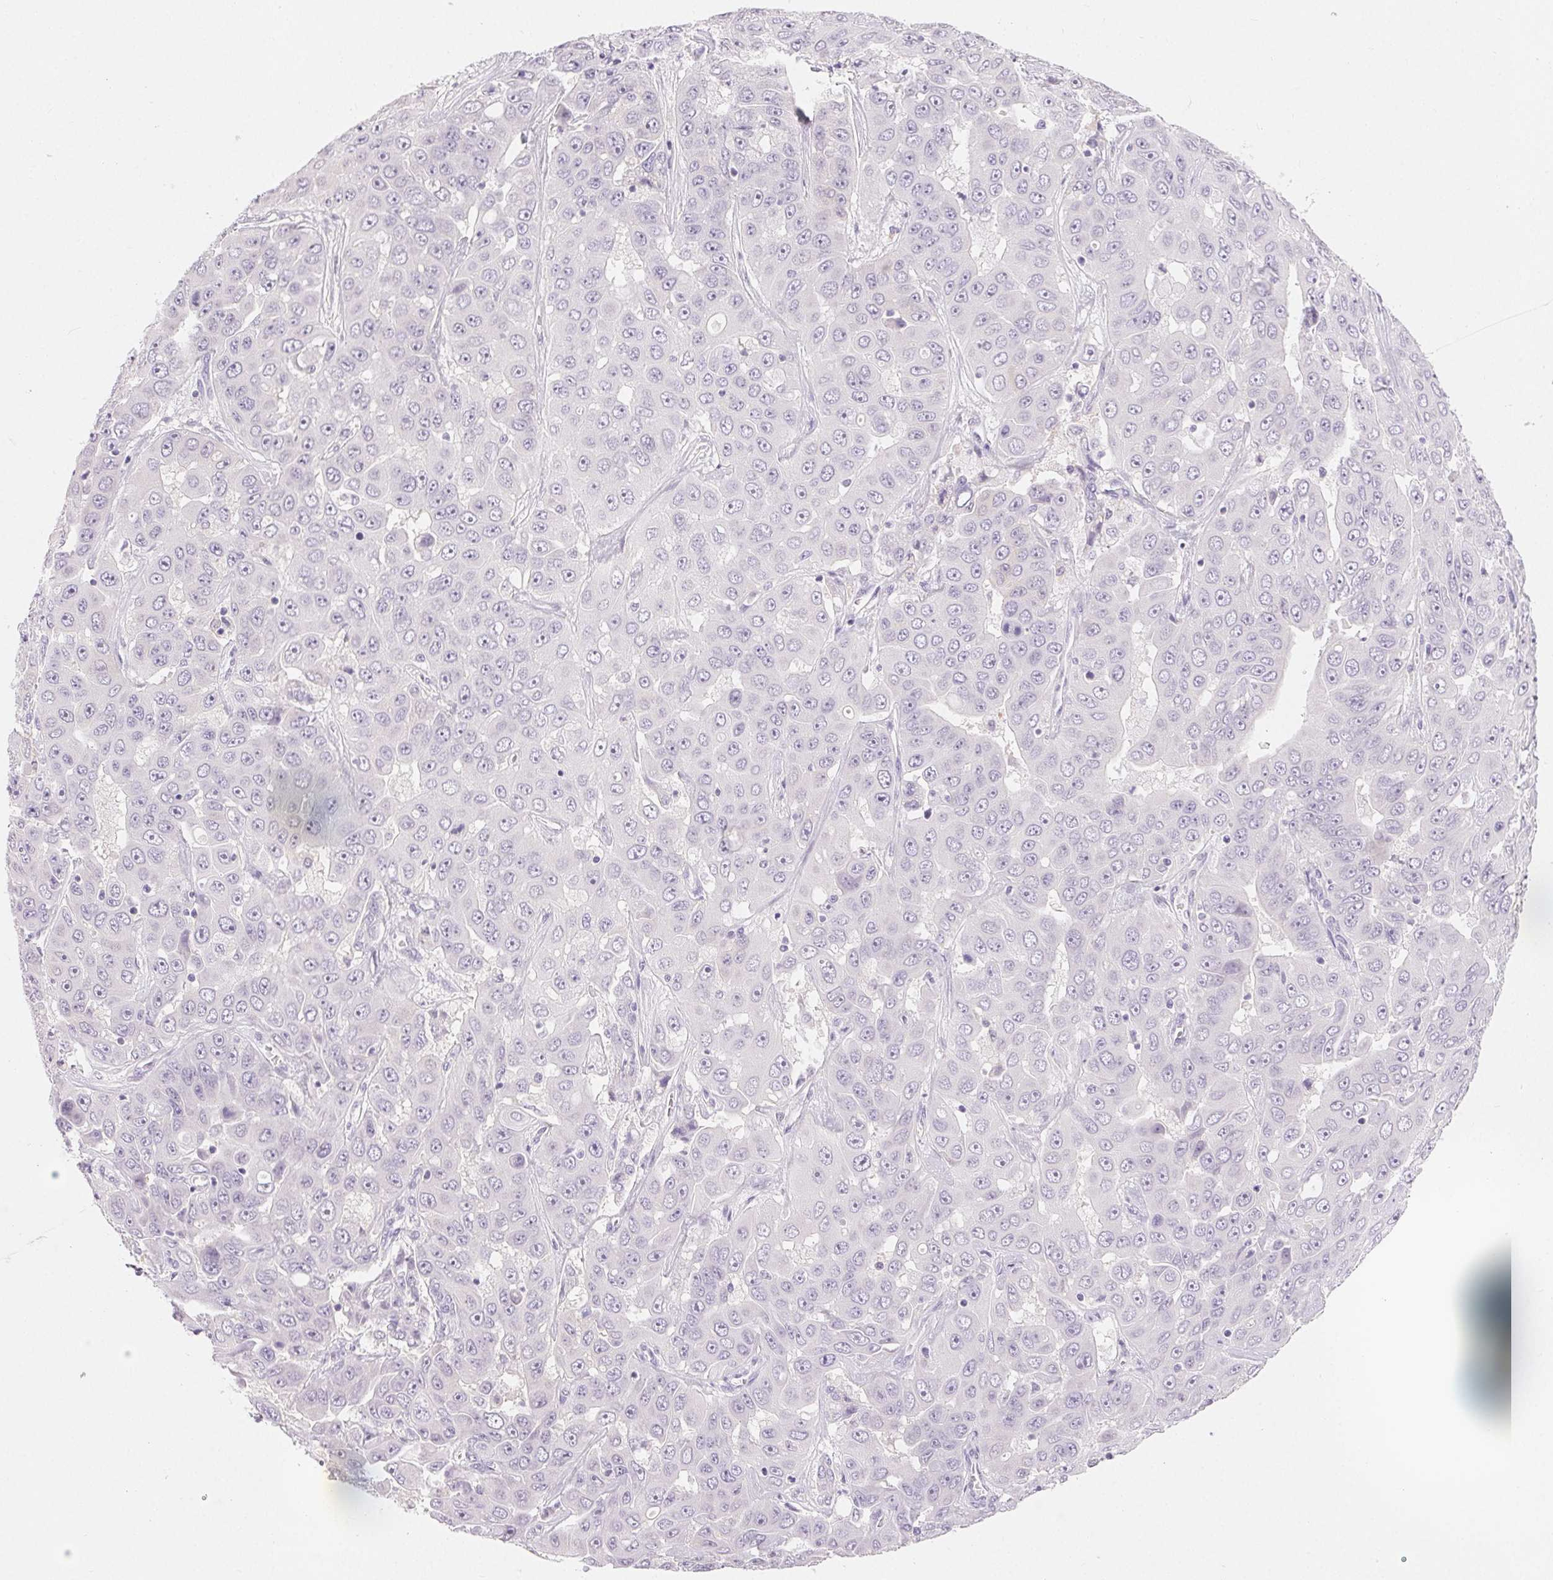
{"staining": {"intensity": "negative", "quantity": "none", "location": "none"}, "tissue": "liver cancer", "cell_type": "Tumor cells", "image_type": "cancer", "snomed": [{"axis": "morphology", "description": "Cholangiocarcinoma"}, {"axis": "topography", "description": "Liver"}], "caption": "The IHC histopathology image has no significant positivity in tumor cells of cholangiocarcinoma (liver) tissue.", "gene": "MIOX", "patient": {"sex": "female", "age": 52}}